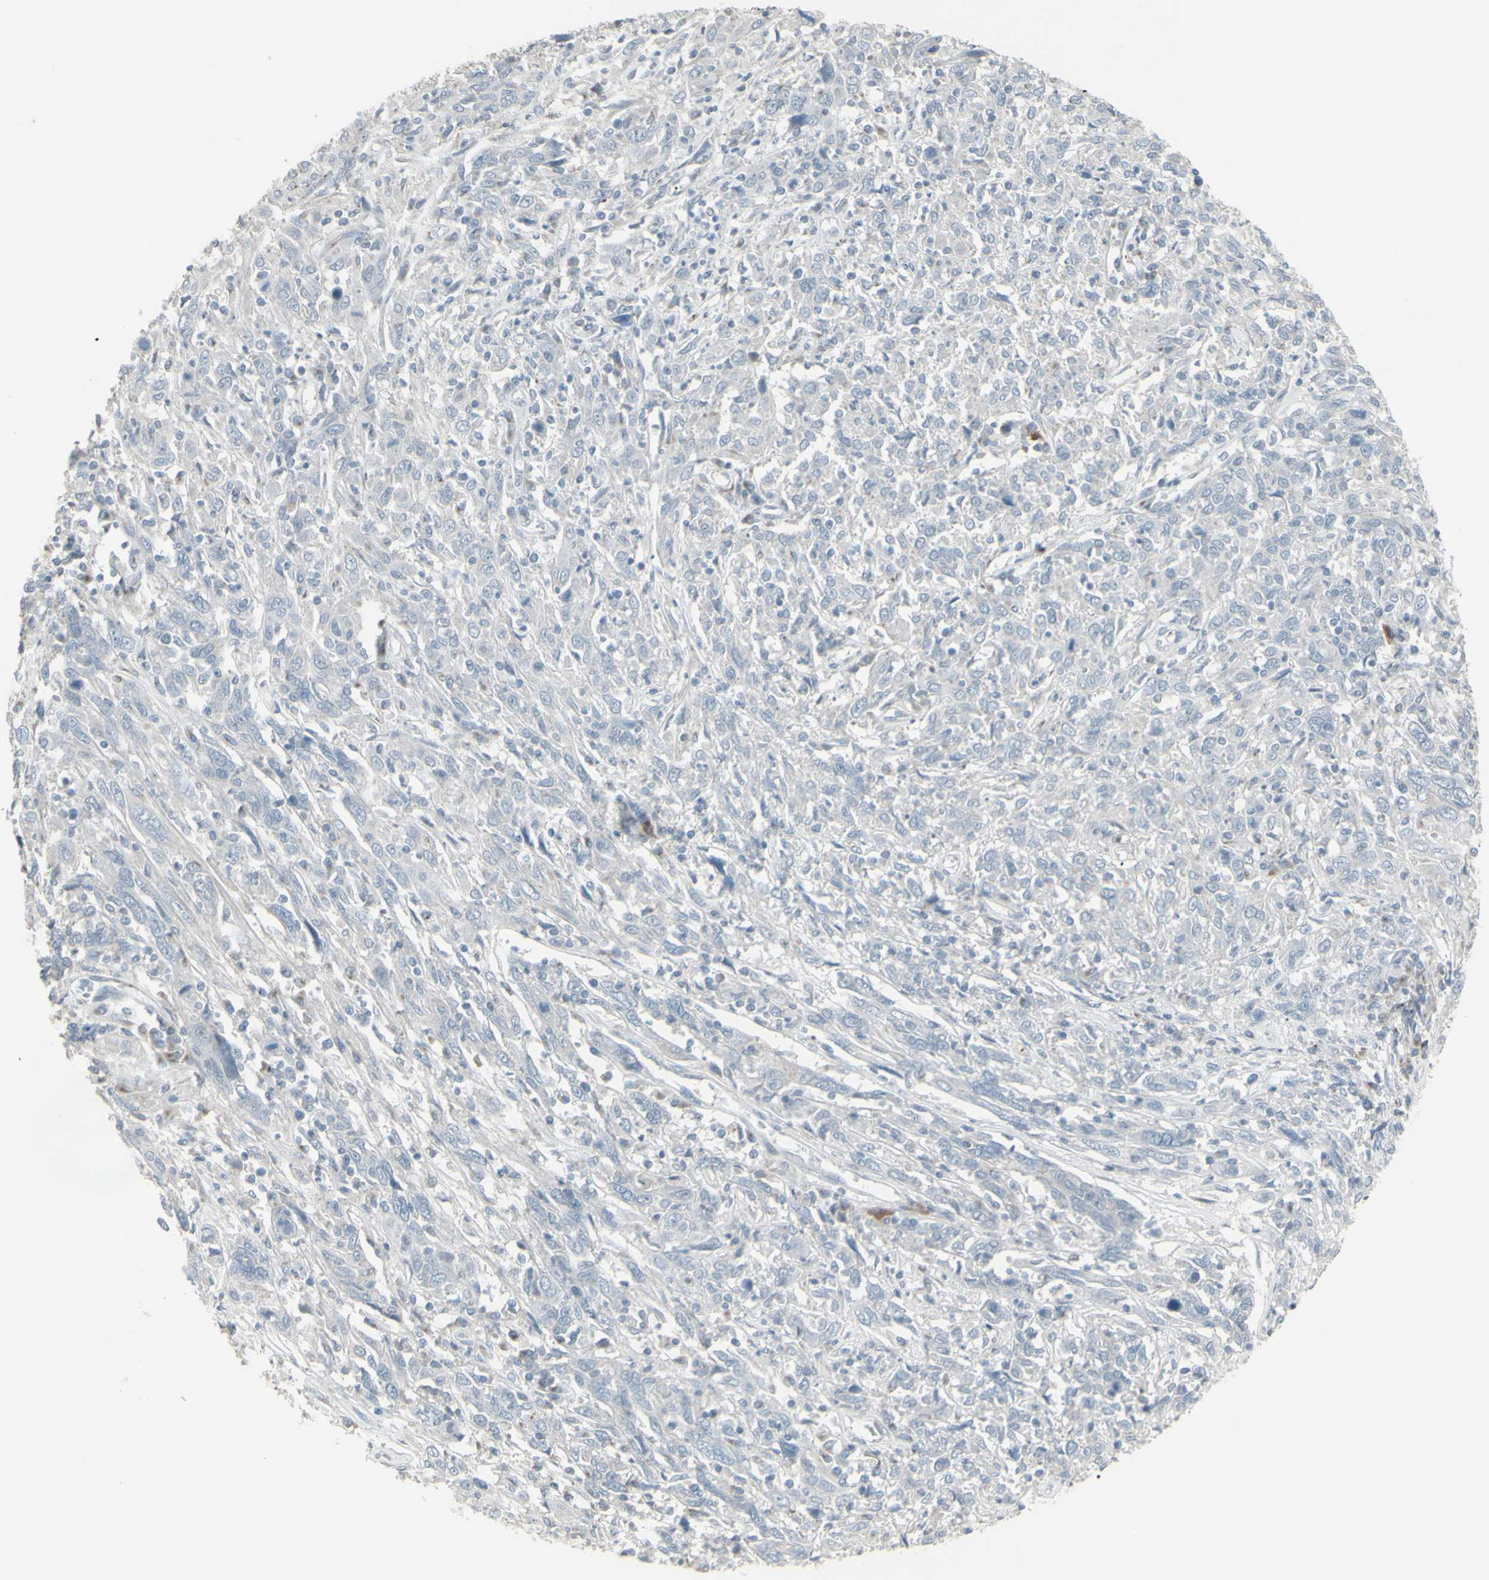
{"staining": {"intensity": "negative", "quantity": "none", "location": "none"}, "tissue": "cervical cancer", "cell_type": "Tumor cells", "image_type": "cancer", "snomed": [{"axis": "morphology", "description": "Squamous cell carcinoma, NOS"}, {"axis": "topography", "description": "Cervix"}], "caption": "Immunohistochemistry of human squamous cell carcinoma (cervical) displays no staining in tumor cells.", "gene": "CD79B", "patient": {"sex": "female", "age": 46}}